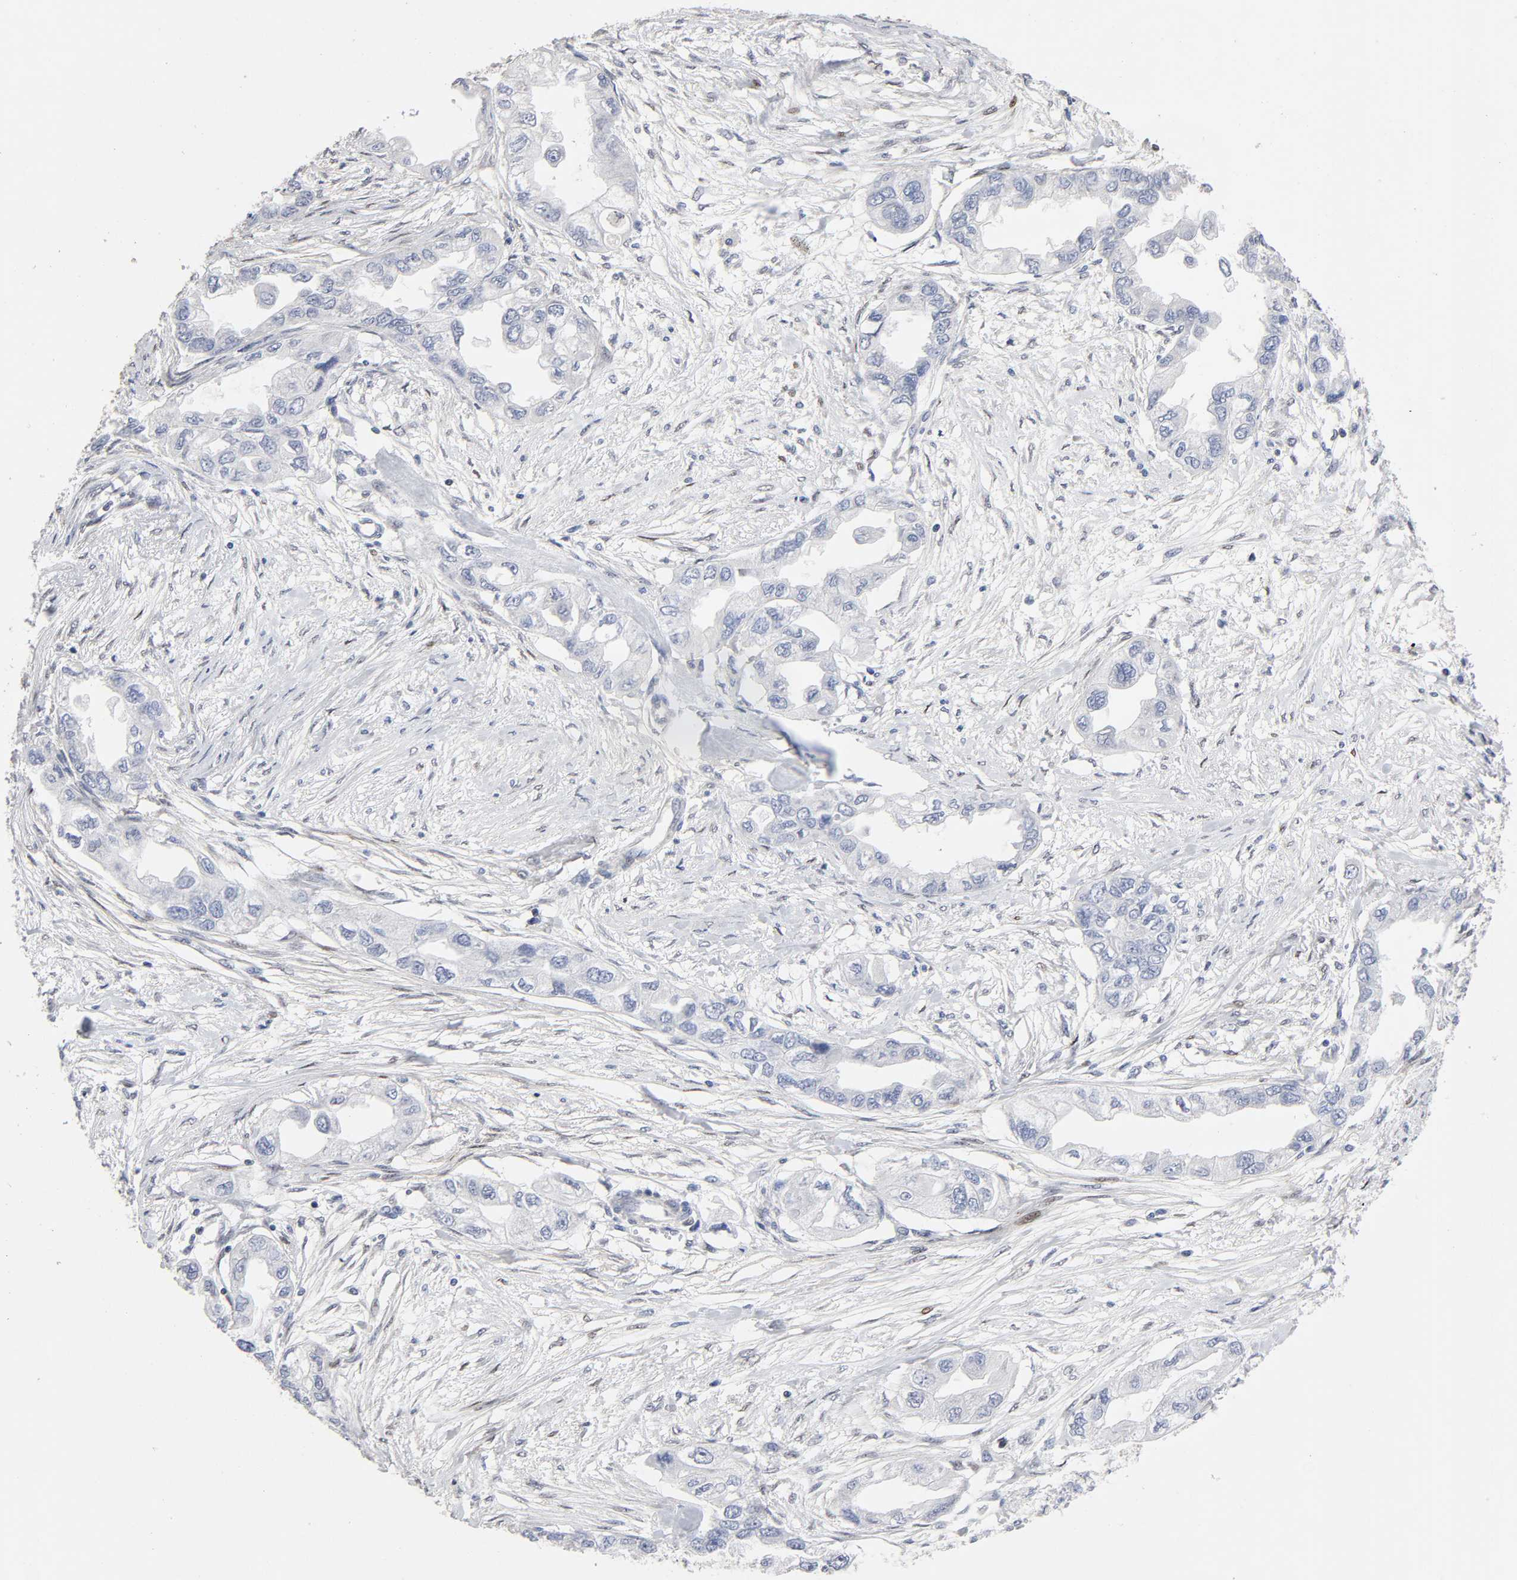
{"staining": {"intensity": "negative", "quantity": "none", "location": "none"}, "tissue": "endometrial cancer", "cell_type": "Tumor cells", "image_type": "cancer", "snomed": [{"axis": "morphology", "description": "Adenocarcinoma, NOS"}, {"axis": "topography", "description": "Endometrium"}], "caption": "This is a photomicrograph of immunohistochemistry staining of endometrial adenocarcinoma, which shows no staining in tumor cells.", "gene": "STK38", "patient": {"sex": "female", "age": 67}}